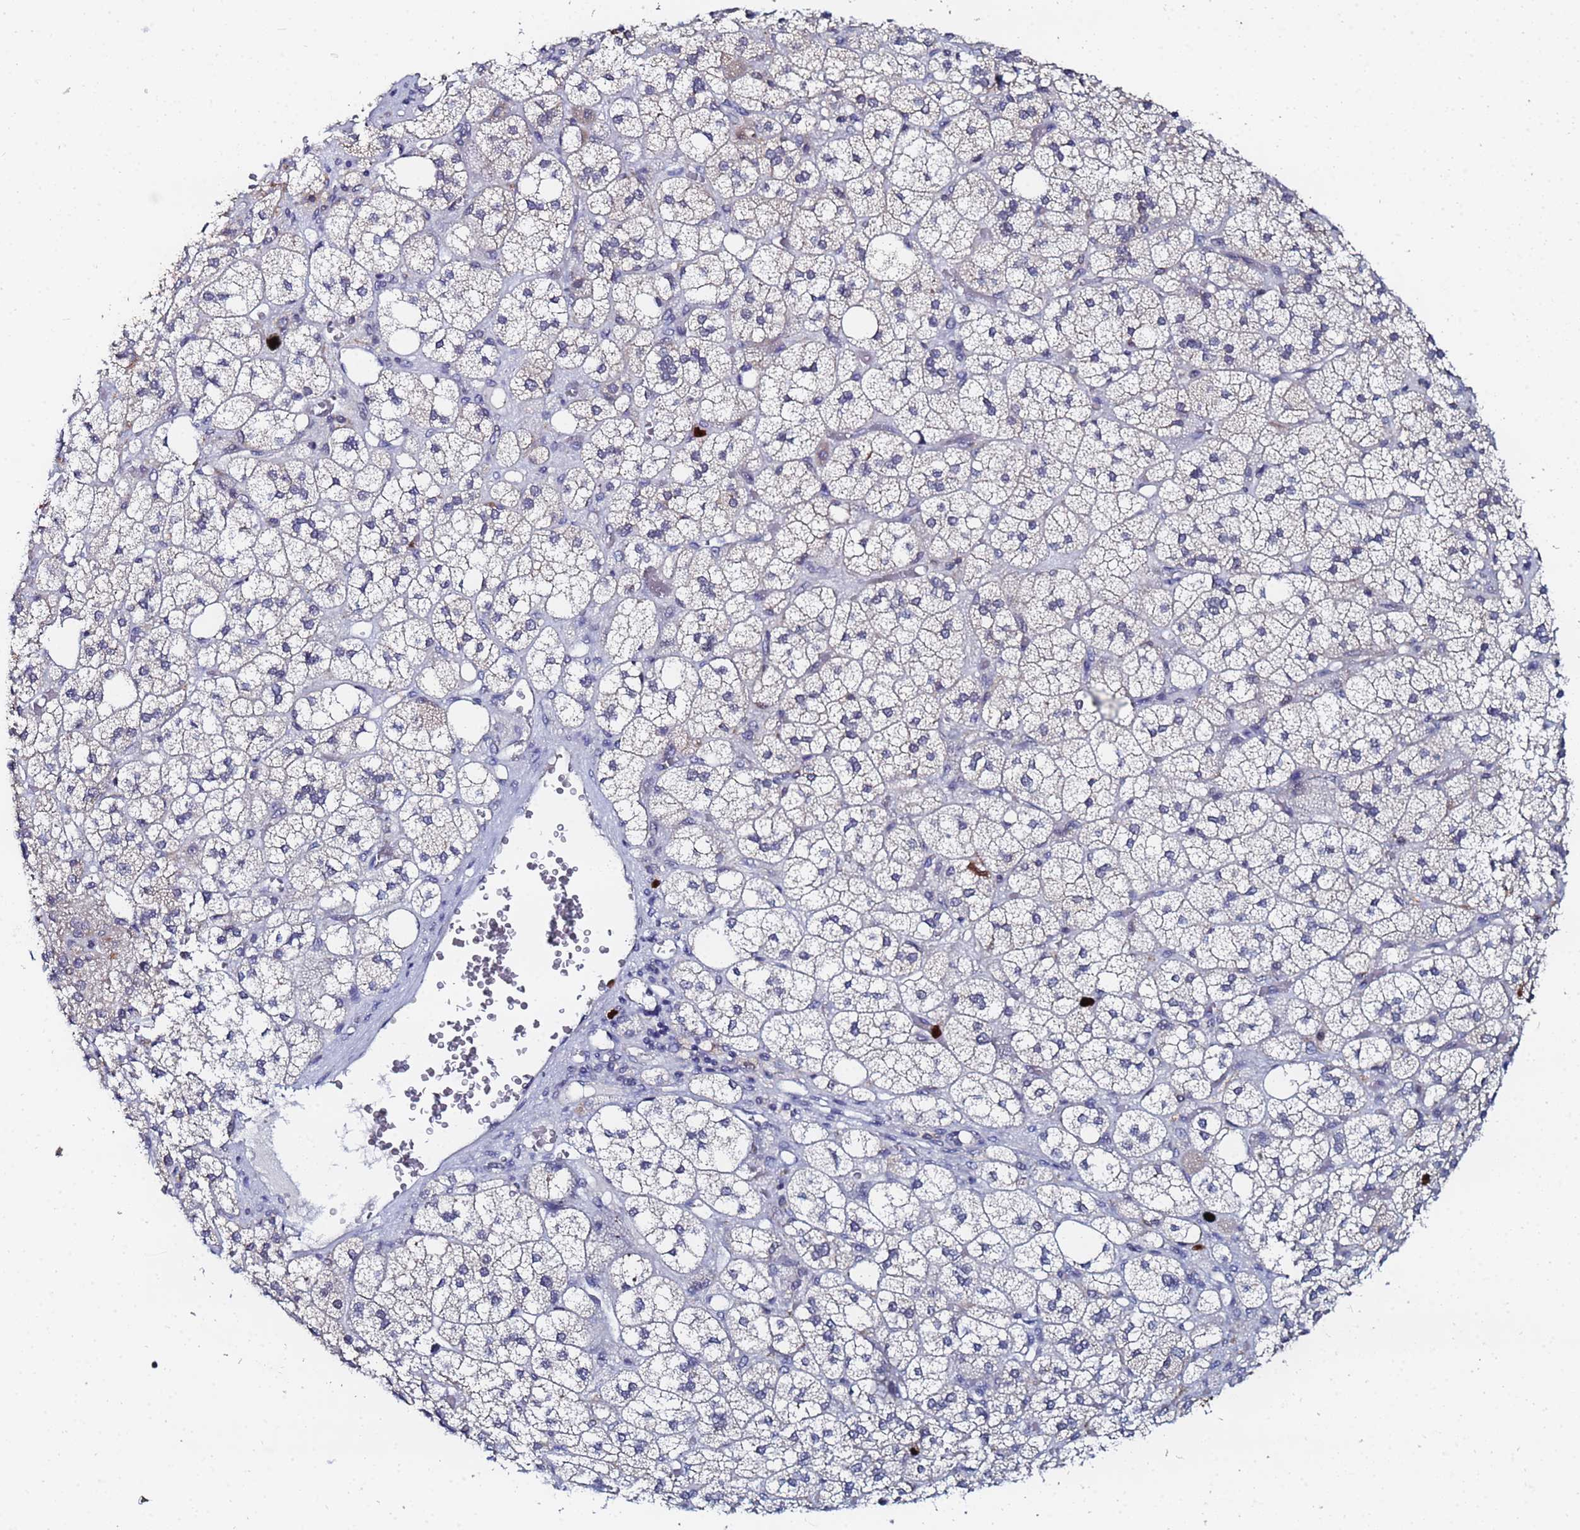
{"staining": {"intensity": "weak", "quantity": "<25%", "location": "nuclear"}, "tissue": "adrenal gland", "cell_type": "Glandular cells", "image_type": "normal", "snomed": [{"axis": "morphology", "description": "Normal tissue, NOS"}, {"axis": "topography", "description": "Adrenal gland"}], "caption": "Glandular cells show no significant protein expression in unremarkable adrenal gland.", "gene": "MTCL1", "patient": {"sex": "male", "age": 61}}